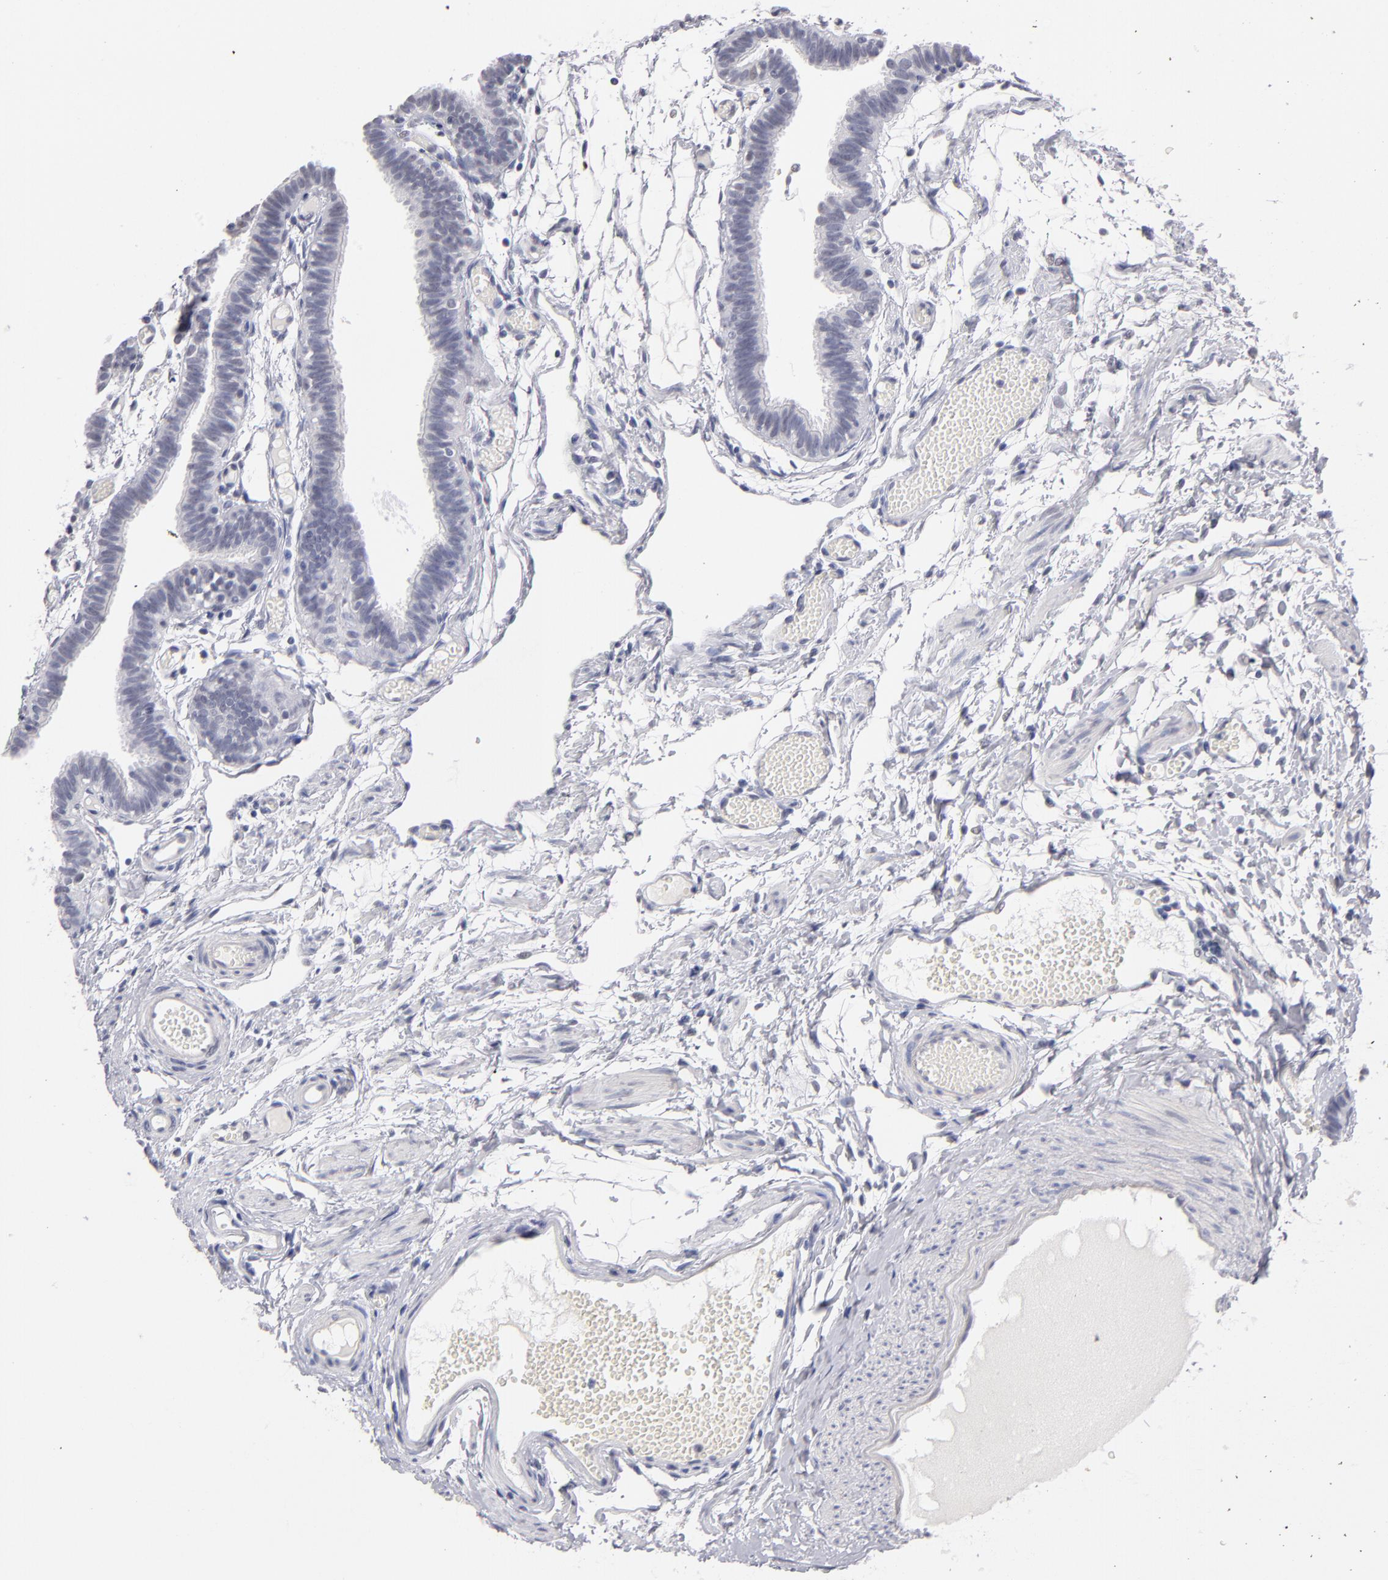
{"staining": {"intensity": "negative", "quantity": "none", "location": "none"}, "tissue": "fallopian tube", "cell_type": "Glandular cells", "image_type": "normal", "snomed": [{"axis": "morphology", "description": "Normal tissue, NOS"}, {"axis": "topography", "description": "Fallopian tube"}], "caption": "Photomicrograph shows no protein expression in glandular cells of unremarkable fallopian tube. The staining is performed using DAB (3,3'-diaminobenzidine) brown chromogen with nuclei counter-stained in using hematoxylin.", "gene": "TEX11", "patient": {"sex": "female", "age": 29}}